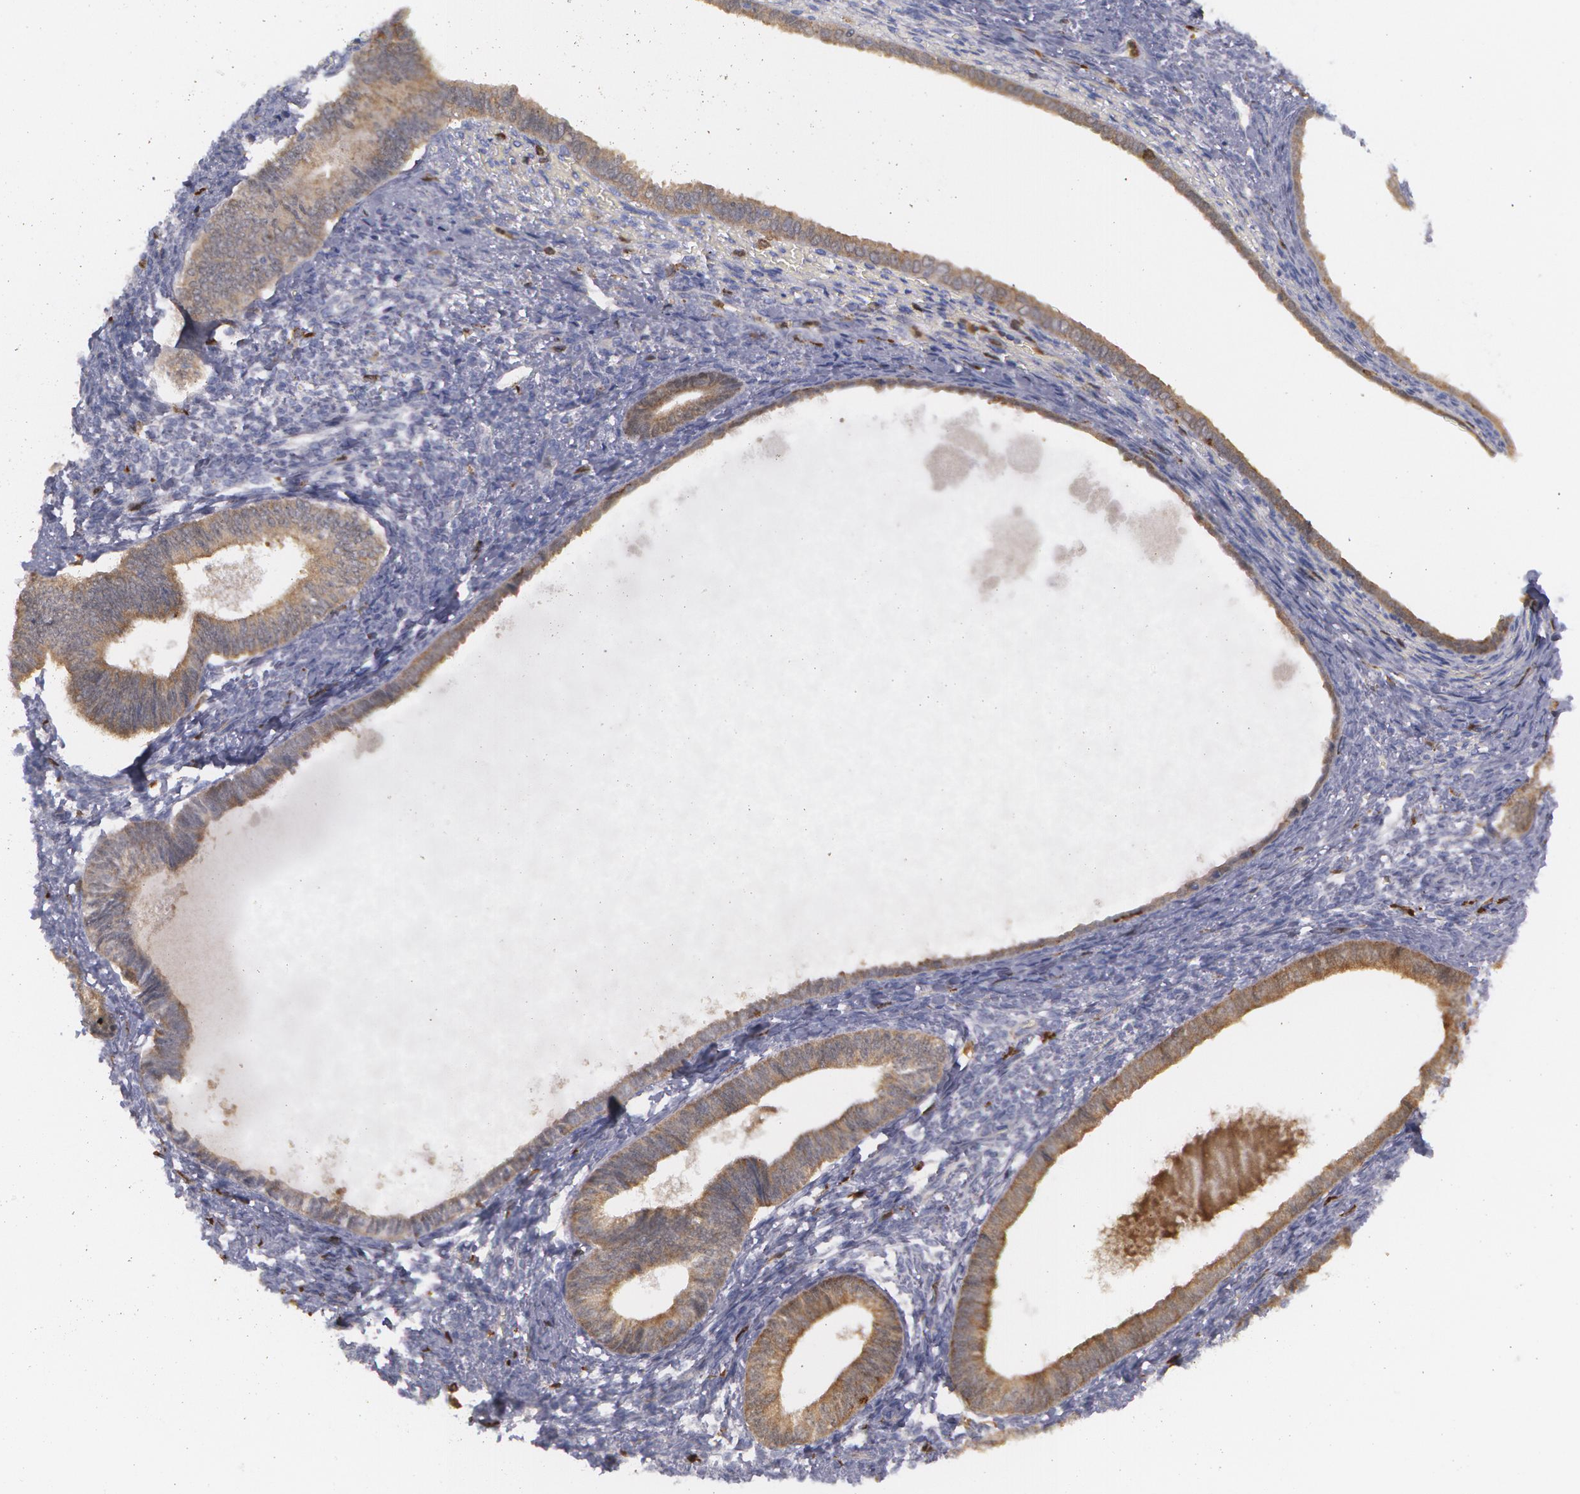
{"staining": {"intensity": "negative", "quantity": "none", "location": "none"}, "tissue": "endometrium", "cell_type": "Cells in endometrial stroma", "image_type": "normal", "snomed": [{"axis": "morphology", "description": "Normal tissue, NOS"}, {"axis": "topography", "description": "Endometrium"}], "caption": "High power microscopy micrograph of an IHC photomicrograph of unremarkable endometrium, revealing no significant positivity in cells in endometrial stroma.", "gene": "SYK", "patient": {"sex": "female", "age": 82}}